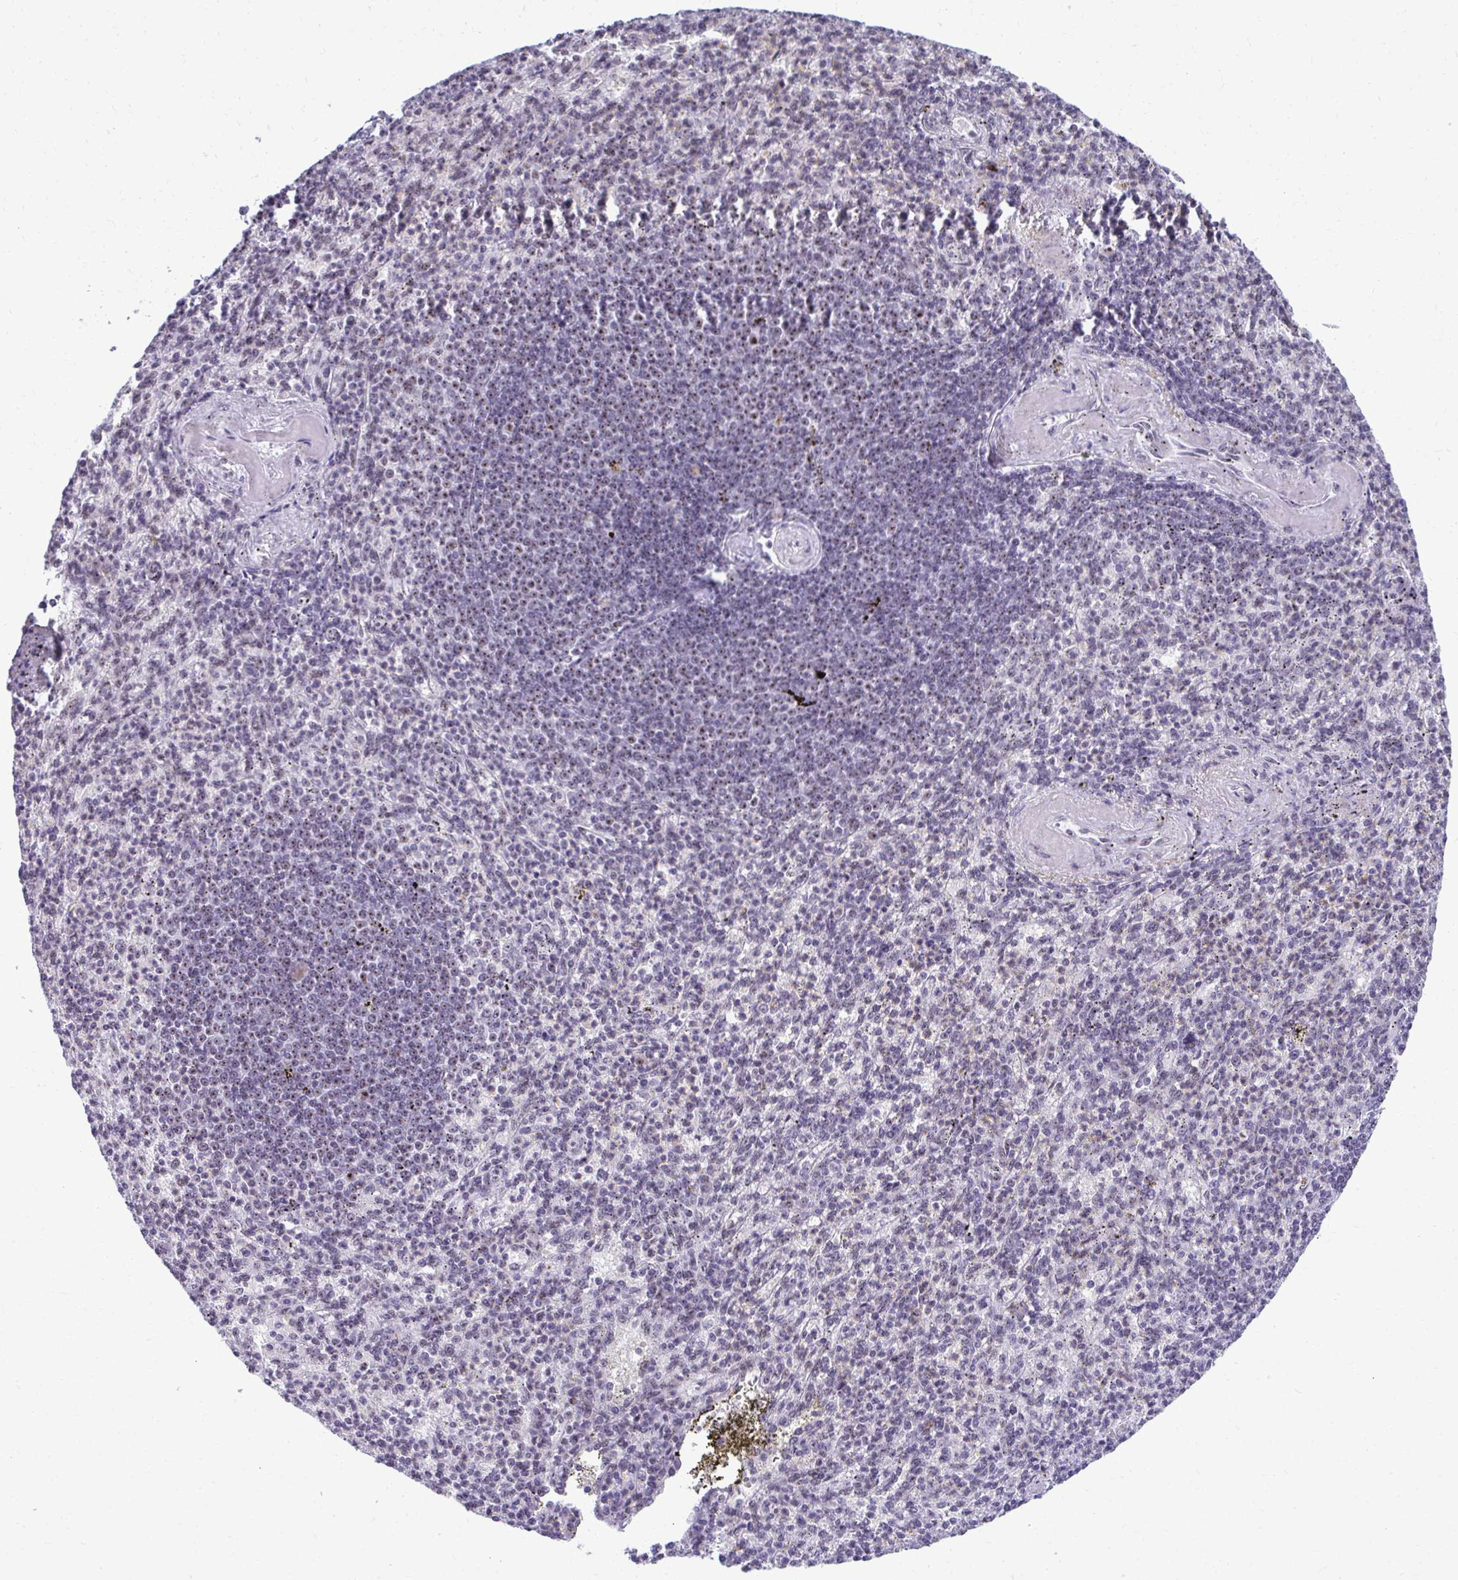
{"staining": {"intensity": "moderate", "quantity": "<25%", "location": "nuclear"}, "tissue": "spleen", "cell_type": "Cells in red pulp", "image_type": "normal", "snomed": [{"axis": "morphology", "description": "Normal tissue, NOS"}, {"axis": "topography", "description": "Spleen"}], "caption": "This photomicrograph reveals immunohistochemistry (IHC) staining of normal spleen, with low moderate nuclear expression in about <25% of cells in red pulp.", "gene": "PELP1", "patient": {"sex": "female", "age": 74}}